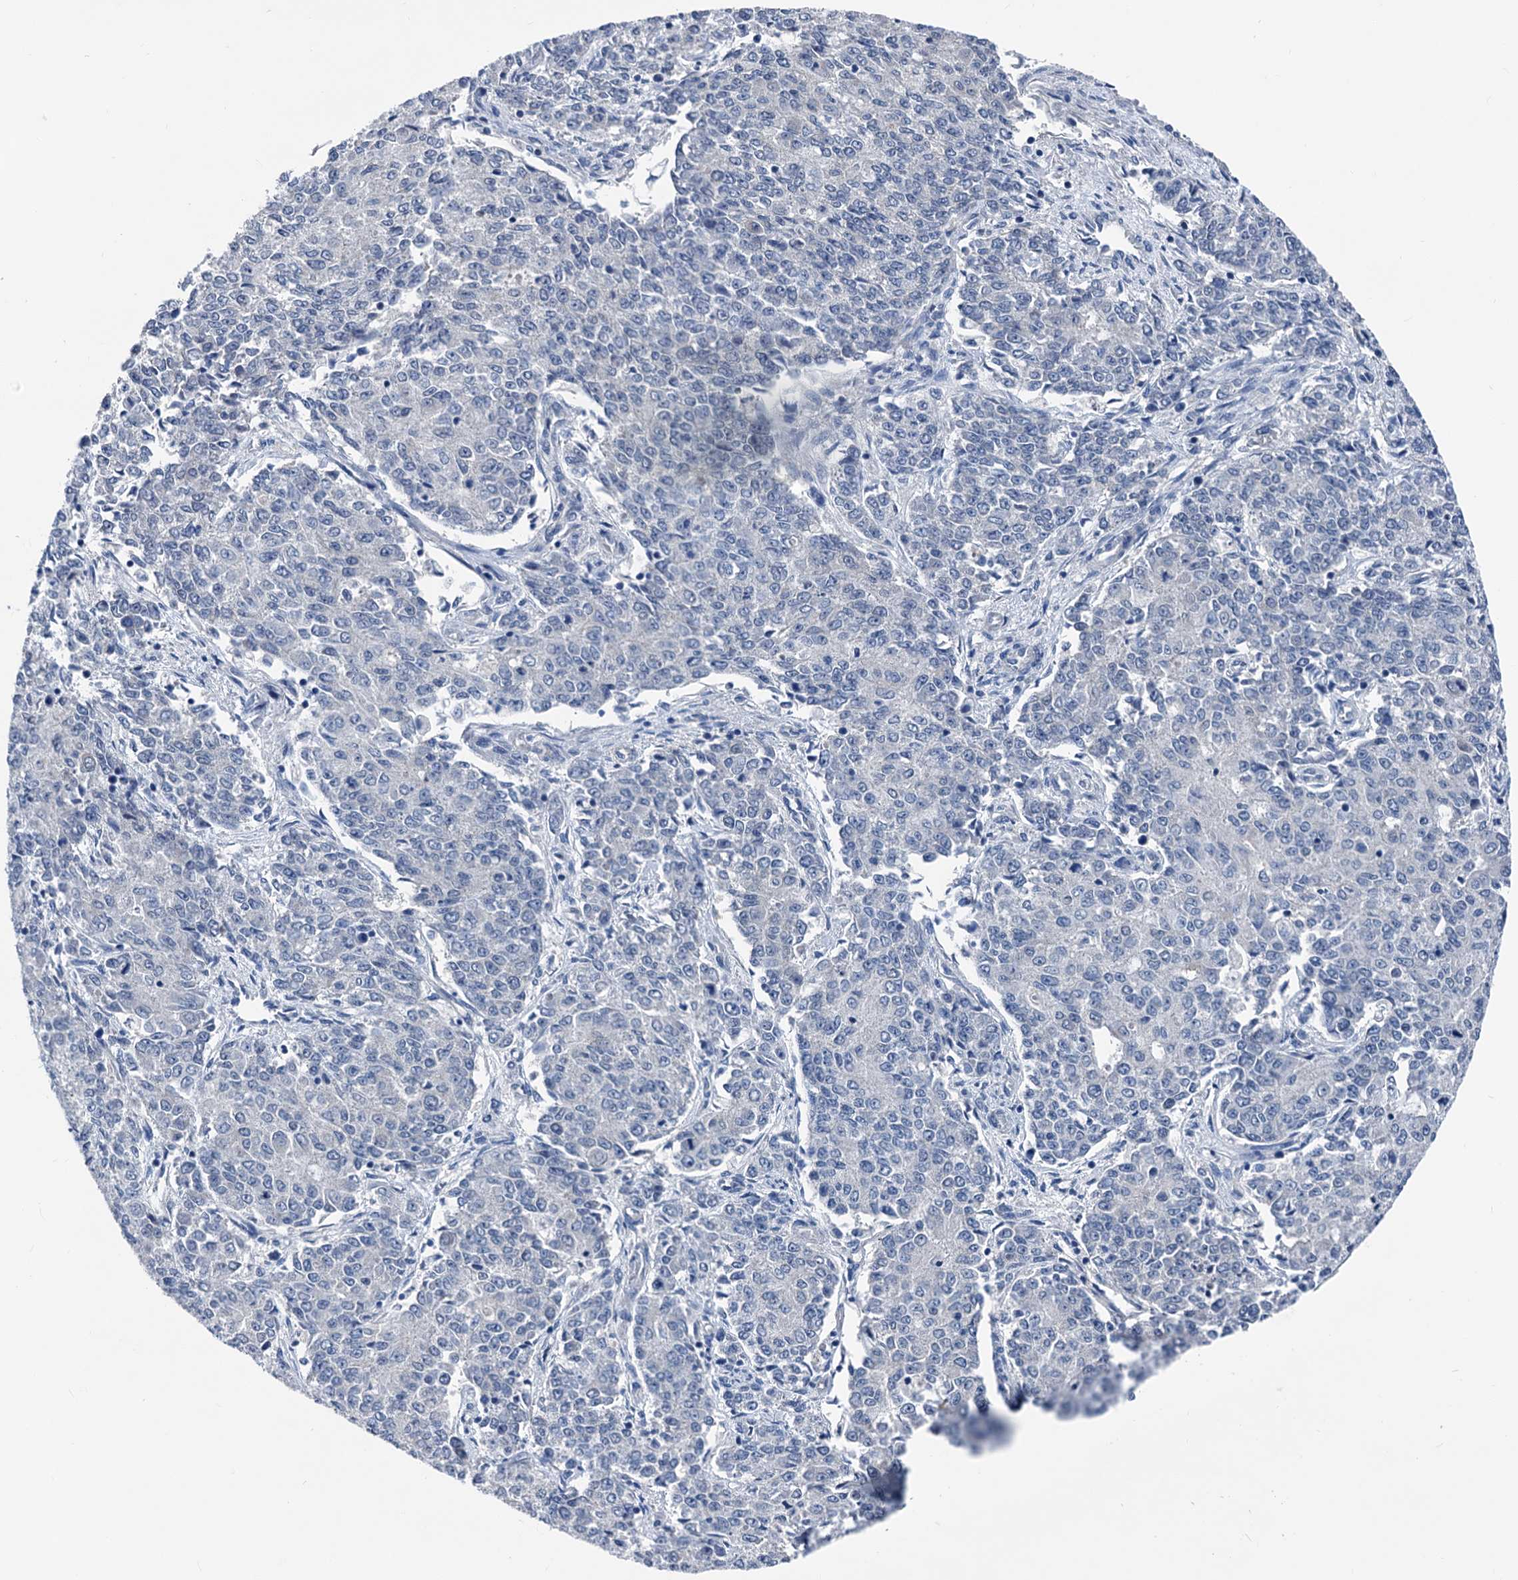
{"staining": {"intensity": "negative", "quantity": "none", "location": "none"}, "tissue": "endometrial cancer", "cell_type": "Tumor cells", "image_type": "cancer", "snomed": [{"axis": "morphology", "description": "Adenocarcinoma, NOS"}, {"axis": "topography", "description": "Endometrium"}], "caption": "This is an IHC image of human endometrial adenocarcinoma. There is no positivity in tumor cells.", "gene": "GLO1", "patient": {"sex": "female", "age": 50}}